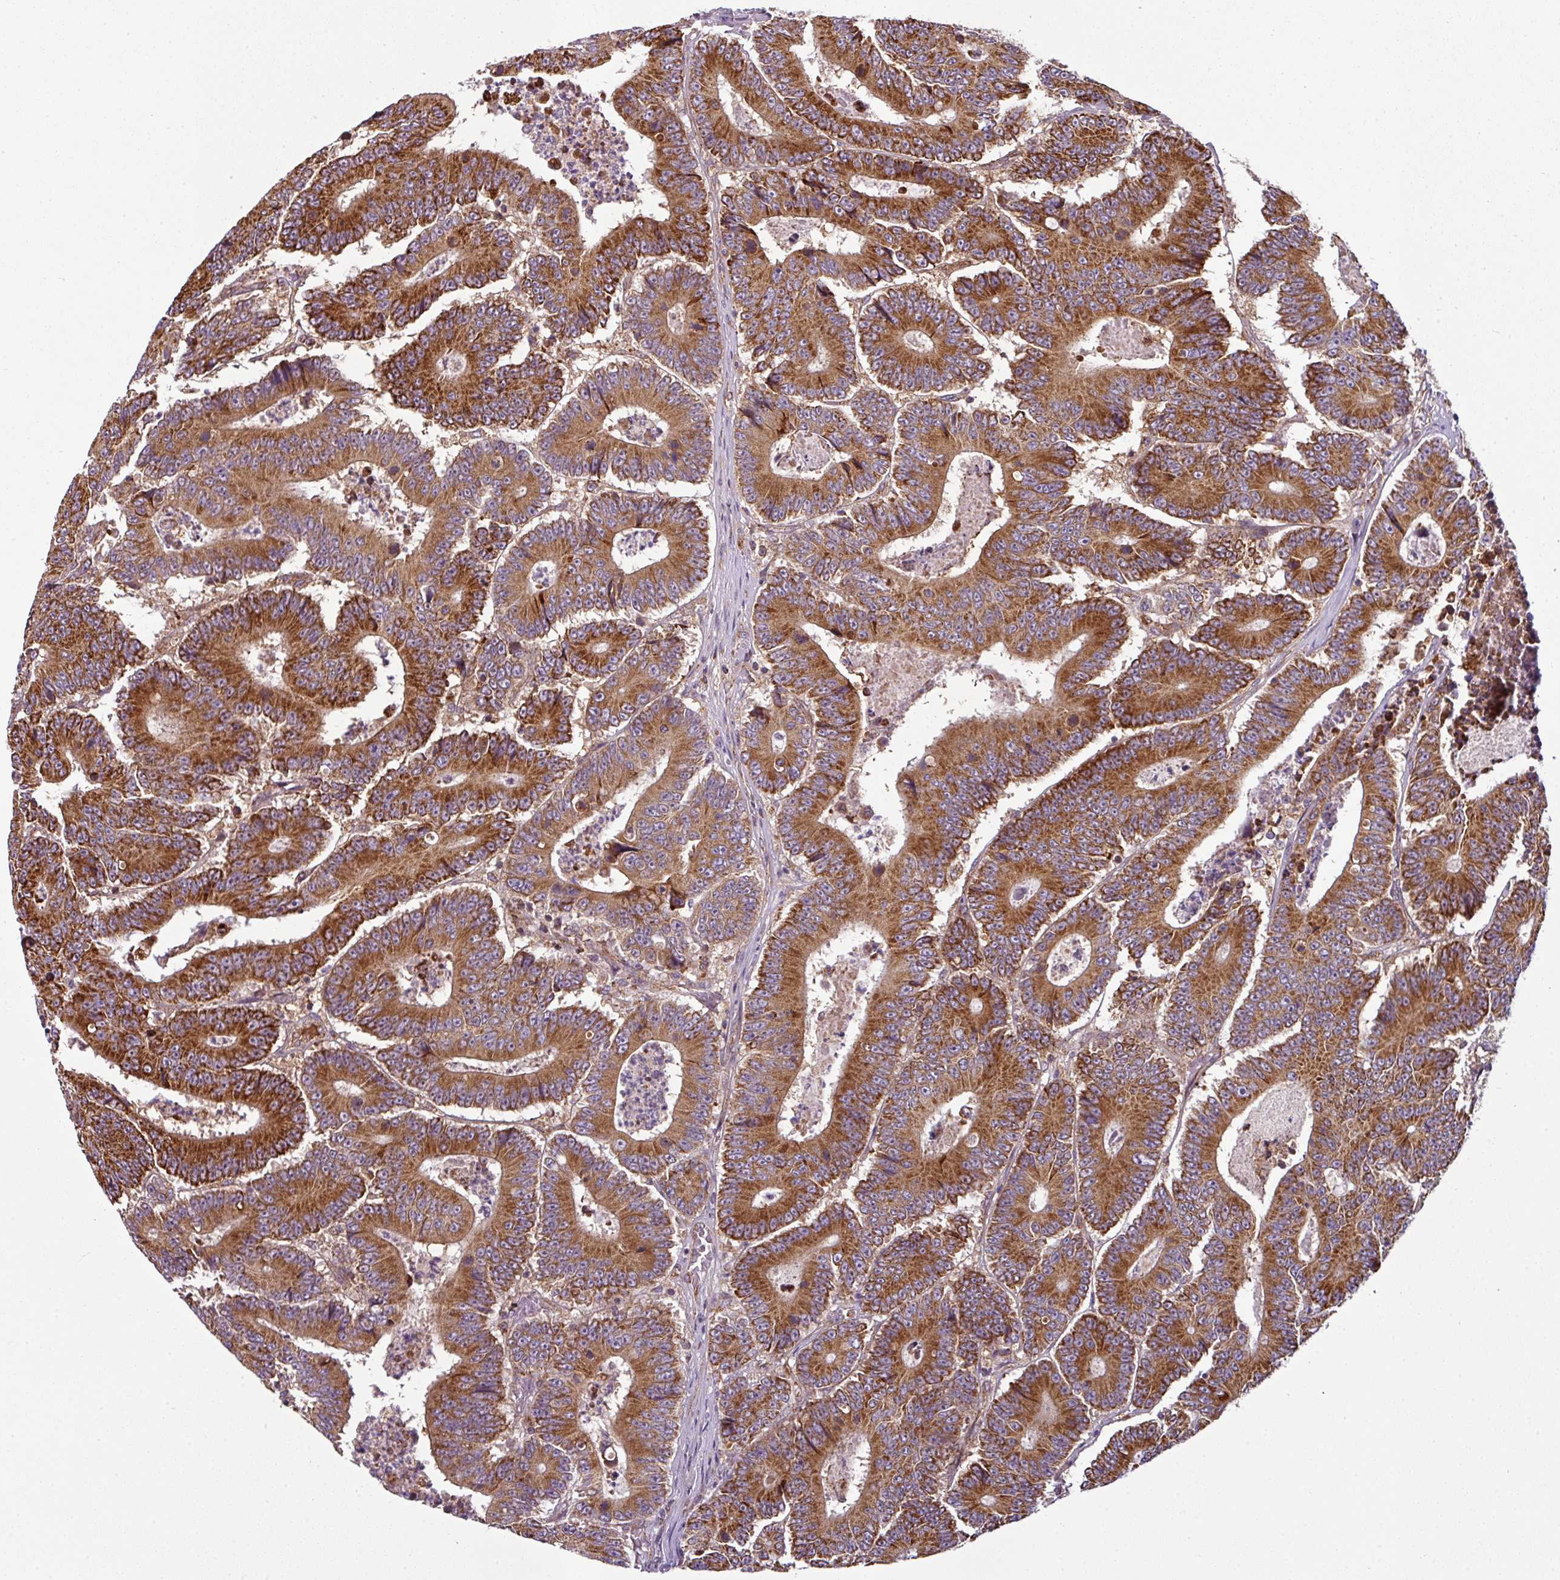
{"staining": {"intensity": "strong", "quantity": ">75%", "location": "cytoplasmic/membranous"}, "tissue": "colorectal cancer", "cell_type": "Tumor cells", "image_type": "cancer", "snomed": [{"axis": "morphology", "description": "Adenocarcinoma, NOS"}, {"axis": "topography", "description": "Colon"}], "caption": "Colorectal adenocarcinoma was stained to show a protein in brown. There is high levels of strong cytoplasmic/membranous expression in approximately >75% of tumor cells.", "gene": "PRELID3B", "patient": {"sex": "male", "age": 83}}